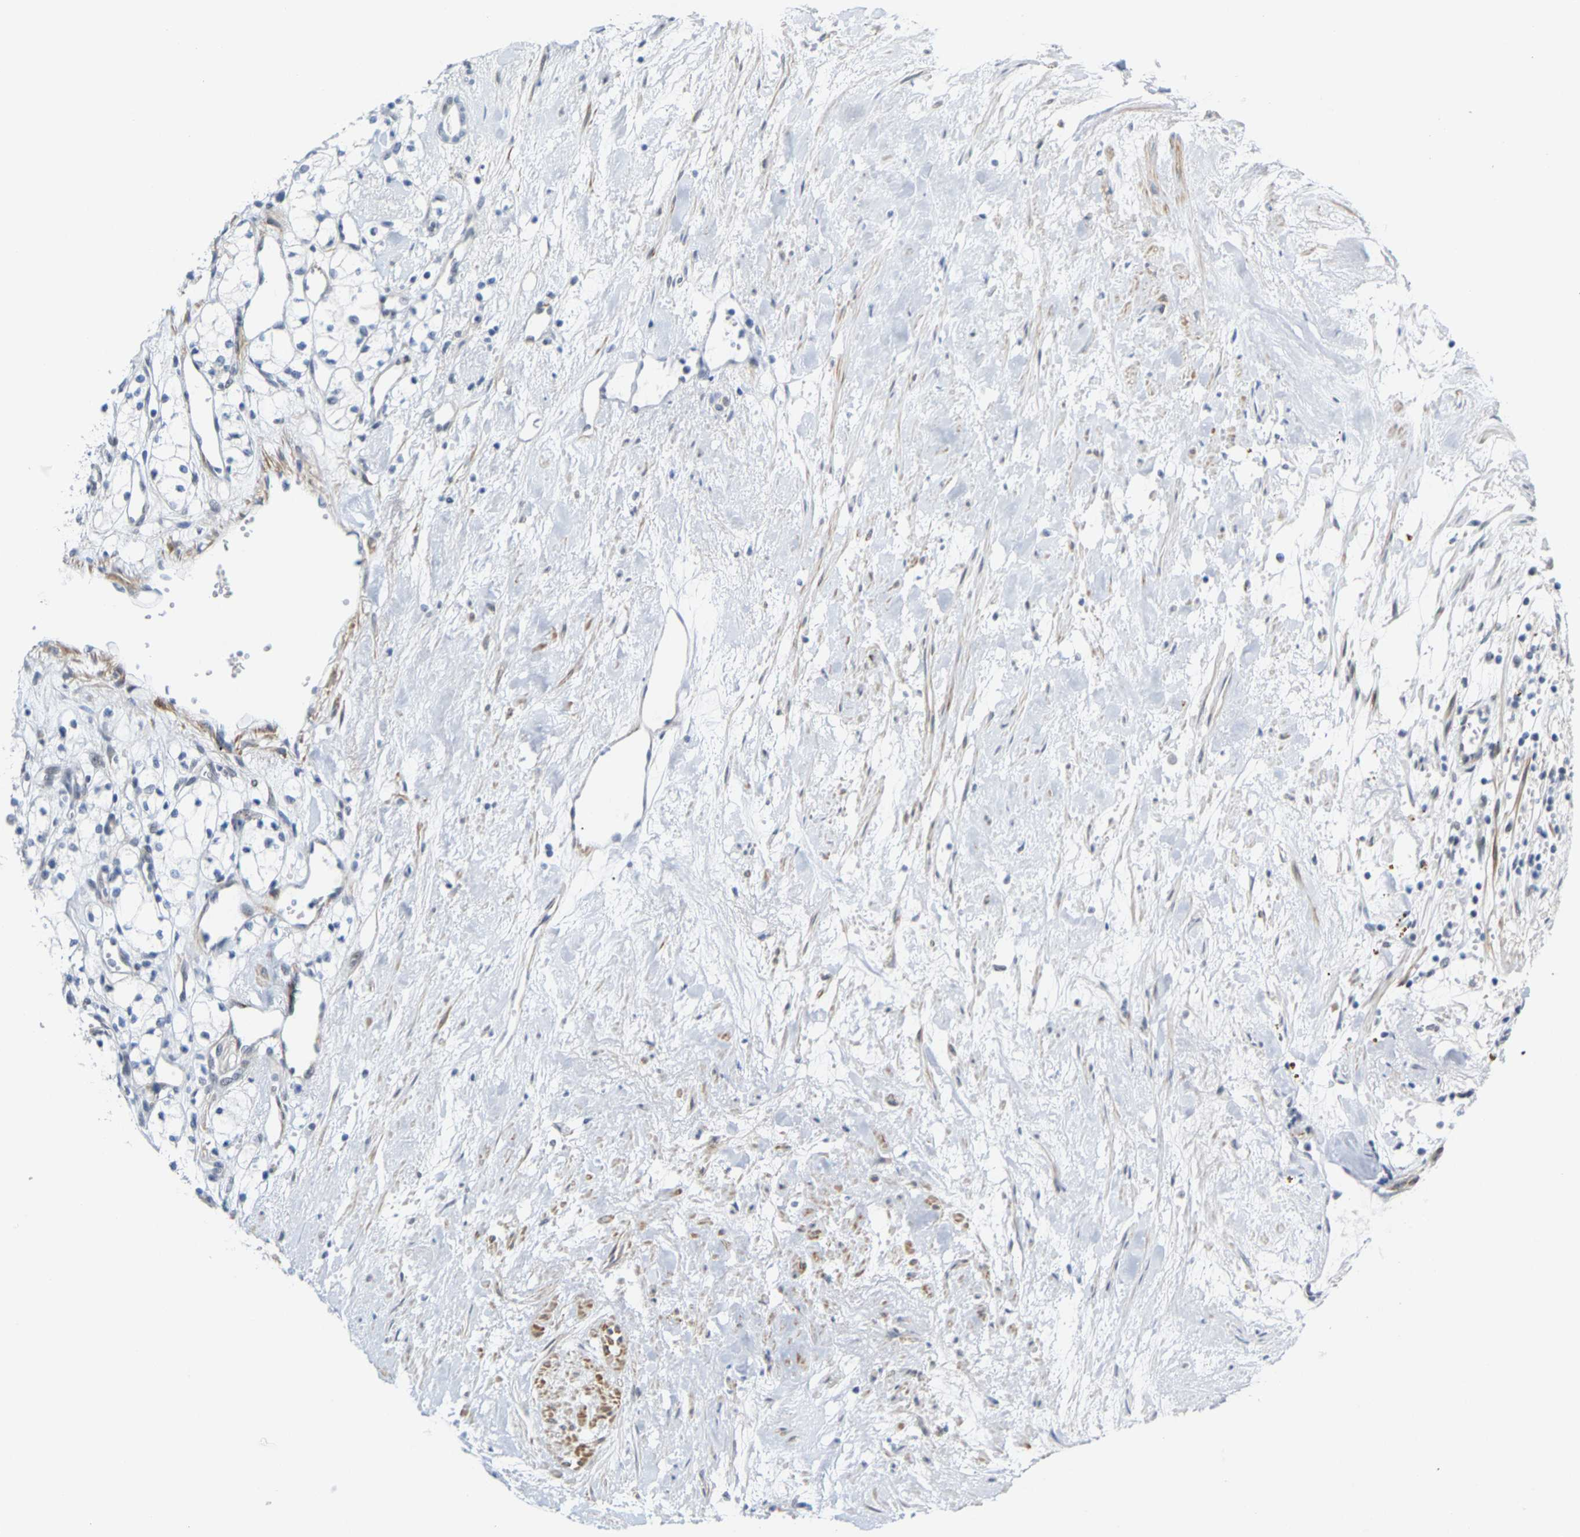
{"staining": {"intensity": "negative", "quantity": "none", "location": "none"}, "tissue": "renal cancer", "cell_type": "Tumor cells", "image_type": "cancer", "snomed": [{"axis": "morphology", "description": "Adenocarcinoma, NOS"}, {"axis": "topography", "description": "Kidney"}], "caption": "Immunohistochemistry (IHC) histopathology image of human renal adenocarcinoma stained for a protein (brown), which exhibits no positivity in tumor cells.", "gene": "FAM180A", "patient": {"sex": "male", "age": 59}}